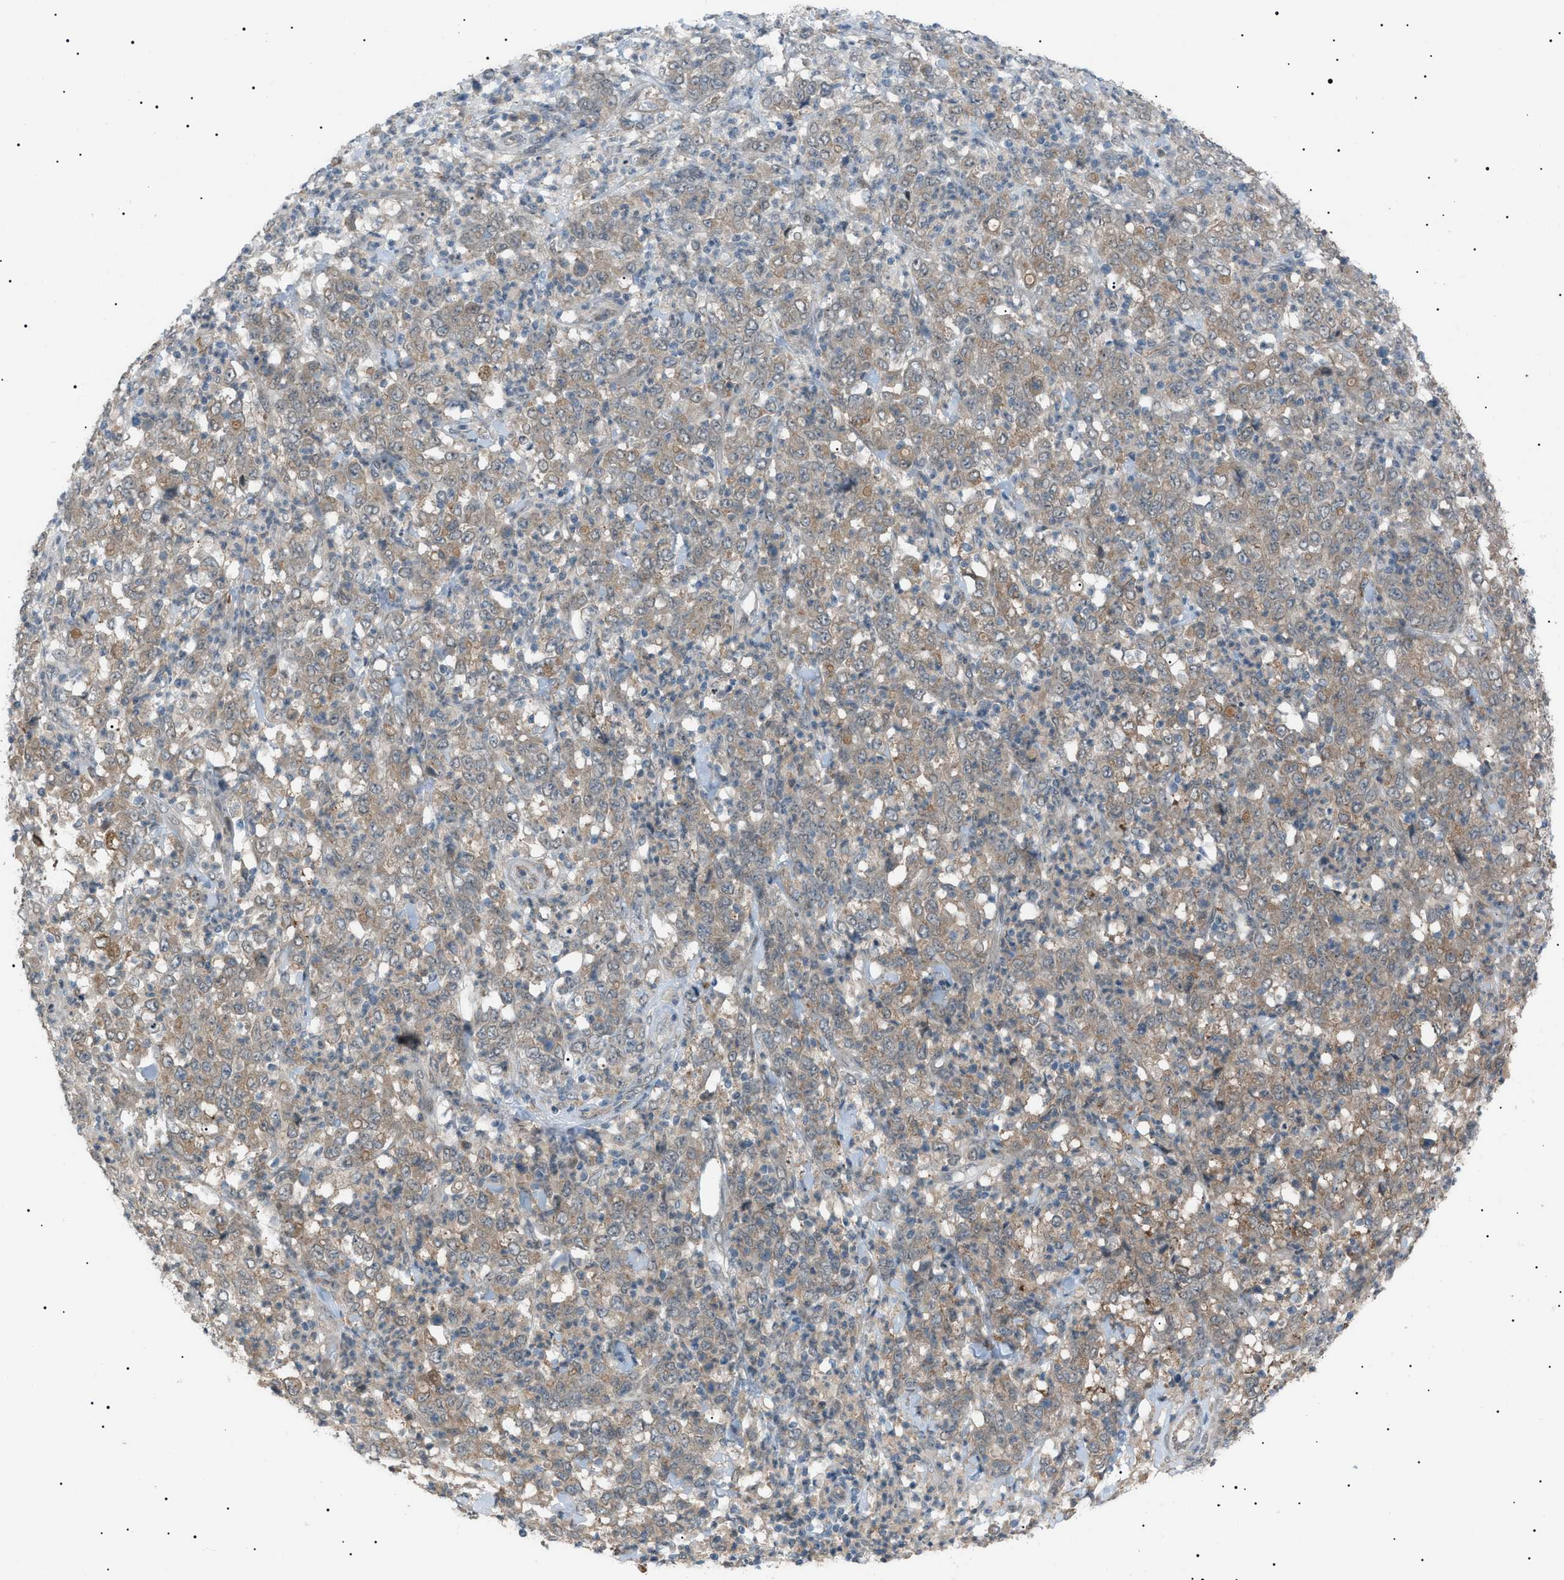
{"staining": {"intensity": "weak", "quantity": ">75%", "location": "cytoplasmic/membranous"}, "tissue": "stomach cancer", "cell_type": "Tumor cells", "image_type": "cancer", "snomed": [{"axis": "morphology", "description": "Adenocarcinoma, NOS"}, {"axis": "topography", "description": "Stomach, lower"}], "caption": "Immunohistochemical staining of human adenocarcinoma (stomach) displays weak cytoplasmic/membranous protein positivity in about >75% of tumor cells.", "gene": "LPIN2", "patient": {"sex": "female", "age": 71}}